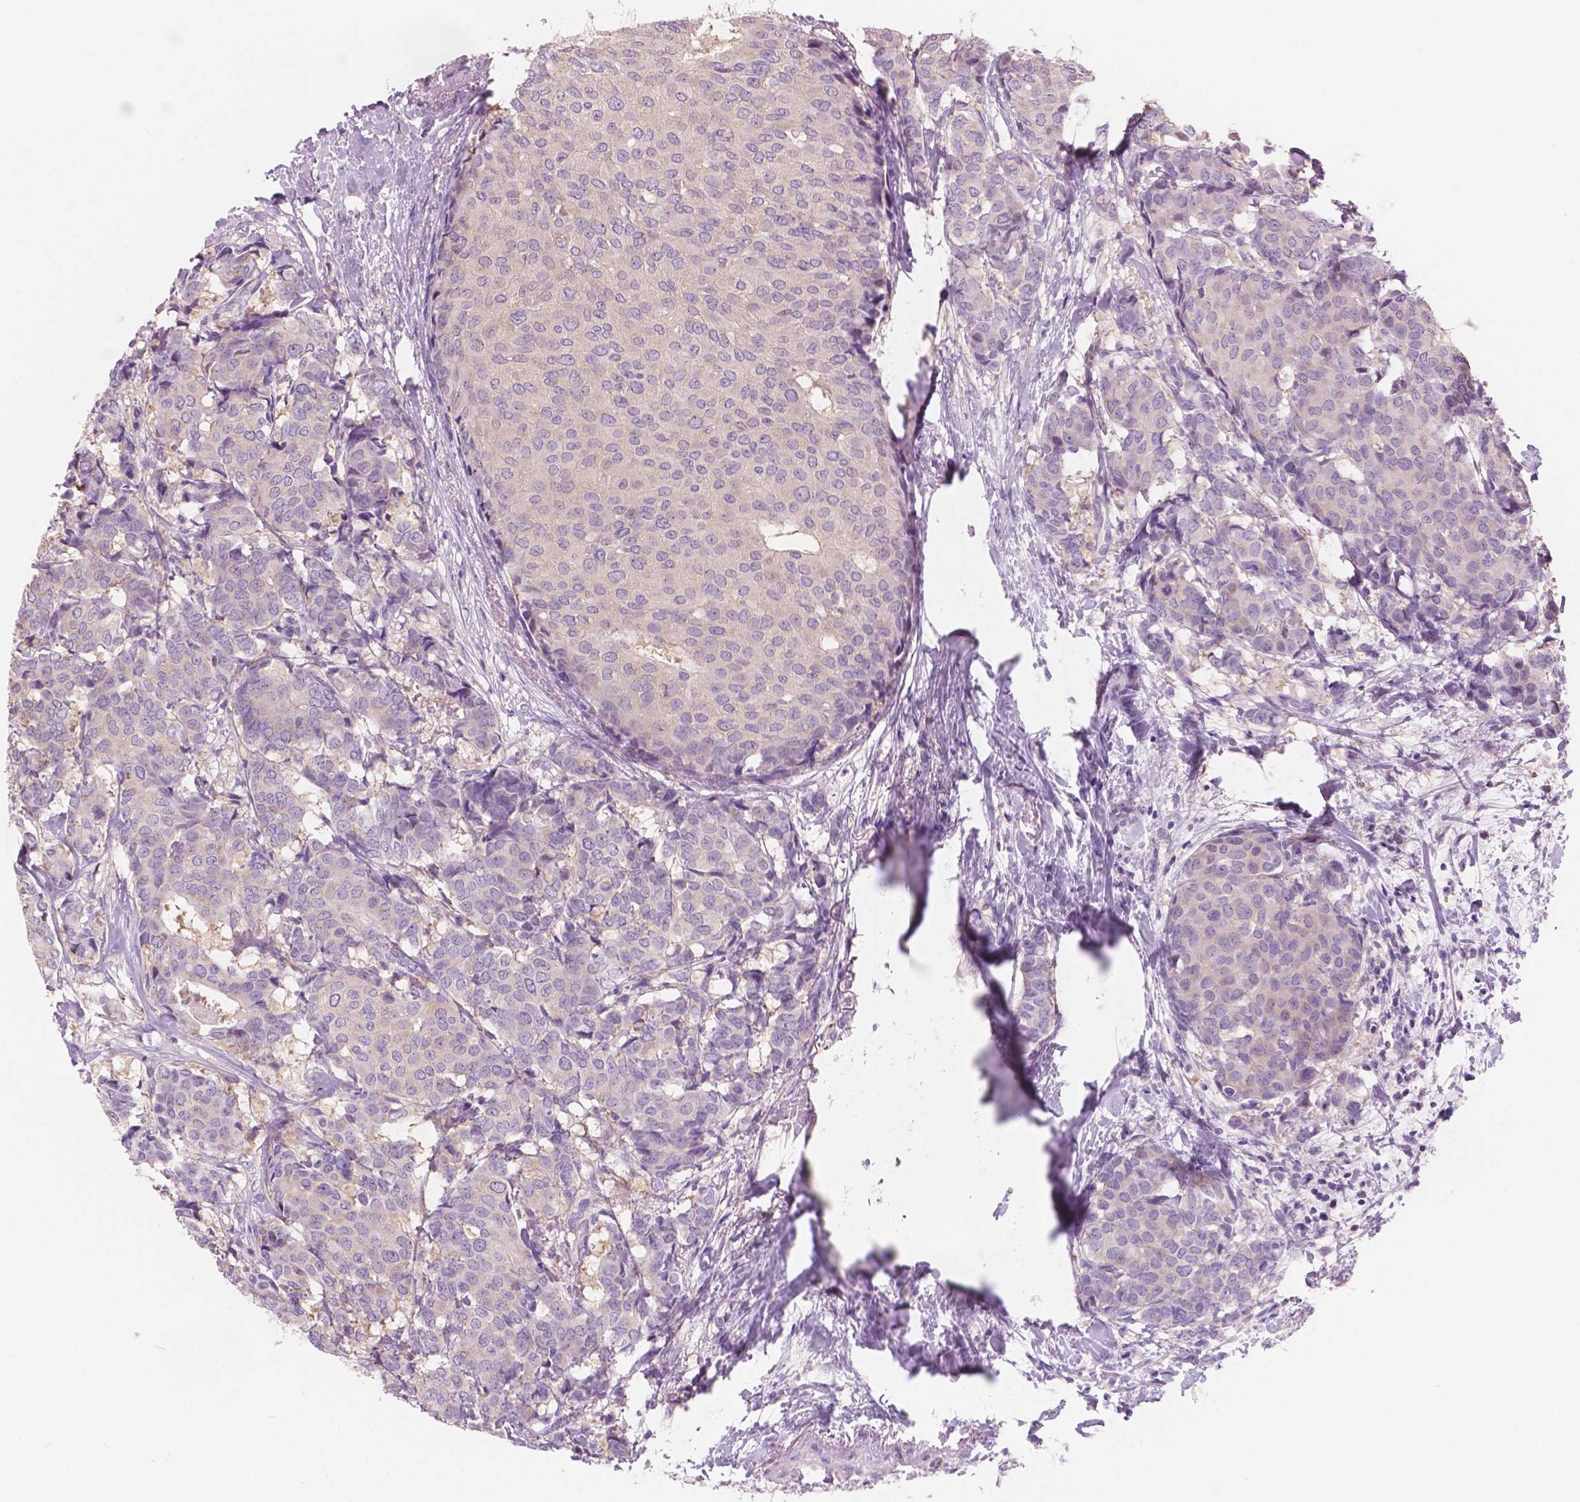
{"staining": {"intensity": "negative", "quantity": "none", "location": "none"}, "tissue": "breast cancer", "cell_type": "Tumor cells", "image_type": "cancer", "snomed": [{"axis": "morphology", "description": "Duct carcinoma"}, {"axis": "topography", "description": "Breast"}], "caption": "Tumor cells show no significant positivity in breast cancer (infiltrating ductal carcinoma).", "gene": "SBSN", "patient": {"sex": "female", "age": 75}}